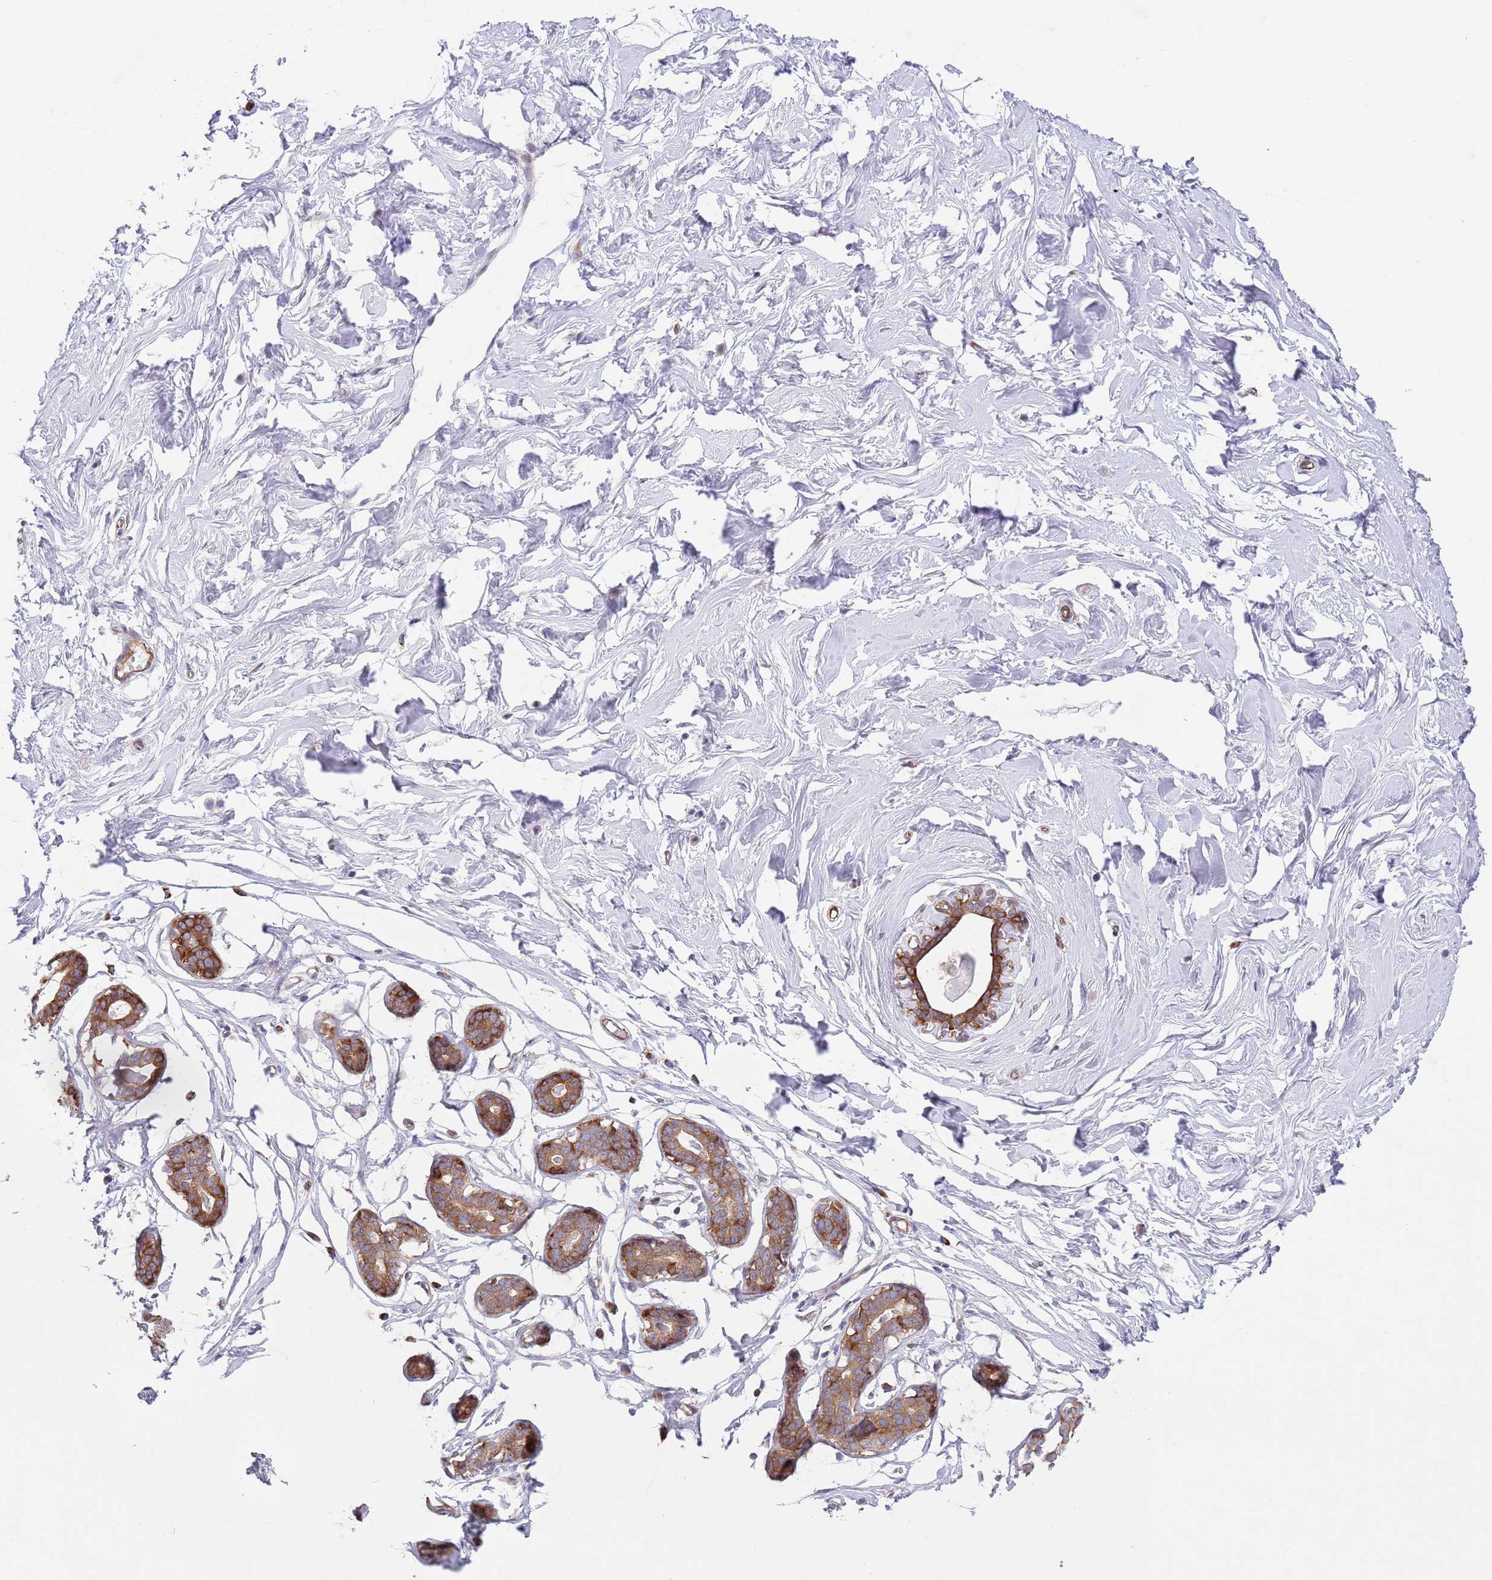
{"staining": {"intensity": "negative", "quantity": "none", "location": "none"}, "tissue": "breast", "cell_type": "Adipocytes", "image_type": "normal", "snomed": [{"axis": "morphology", "description": "Normal tissue, NOS"}, {"axis": "morphology", "description": "Adenoma, NOS"}, {"axis": "topography", "description": "Breast"}], "caption": "An immunohistochemistry image of benign breast is shown. There is no staining in adipocytes of breast. (Brightfield microscopy of DAB immunohistochemistry at high magnification).", "gene": "ZMYM5", "patient": {"sex": "female", "age": 23}}